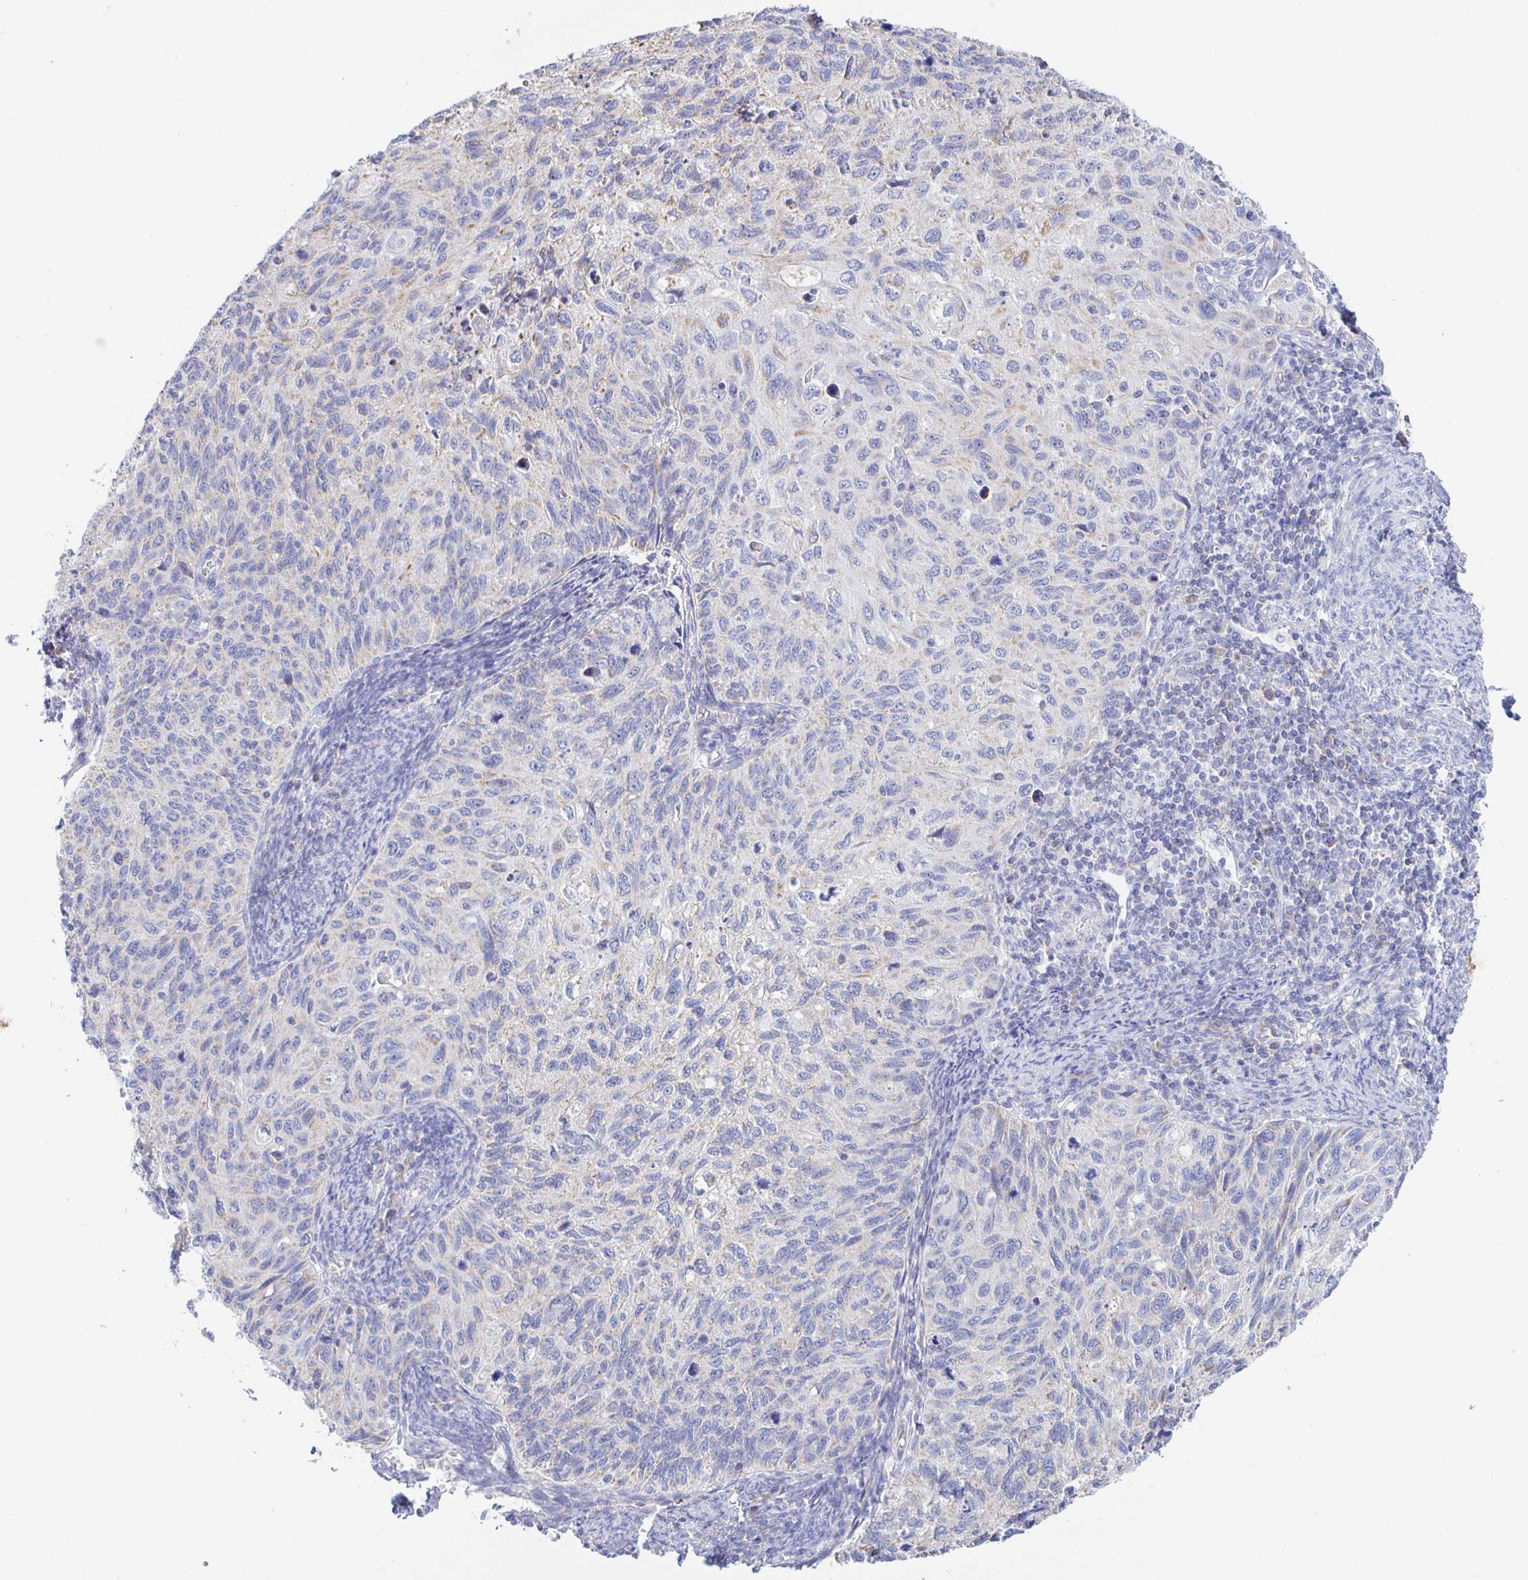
{"staining": {"intensity": "negative", "quantity": "none", "location": "none"}, "tissue": "cervical cancer", "cell_type": "Tumor cells", "image_type": "cancer", "snomed": [{"axis": "morphology", "description": "Squamous cell carcinoma, NOS"}, {"axis": "topography", "description": "Cervix"}], "caption": "DAB immunohistochemical staining of cervical cancer demonstrates no significant positivity in tumor cells.", "gene": "SYNGR4", "patient": {"sex": "female", "age": 70}}